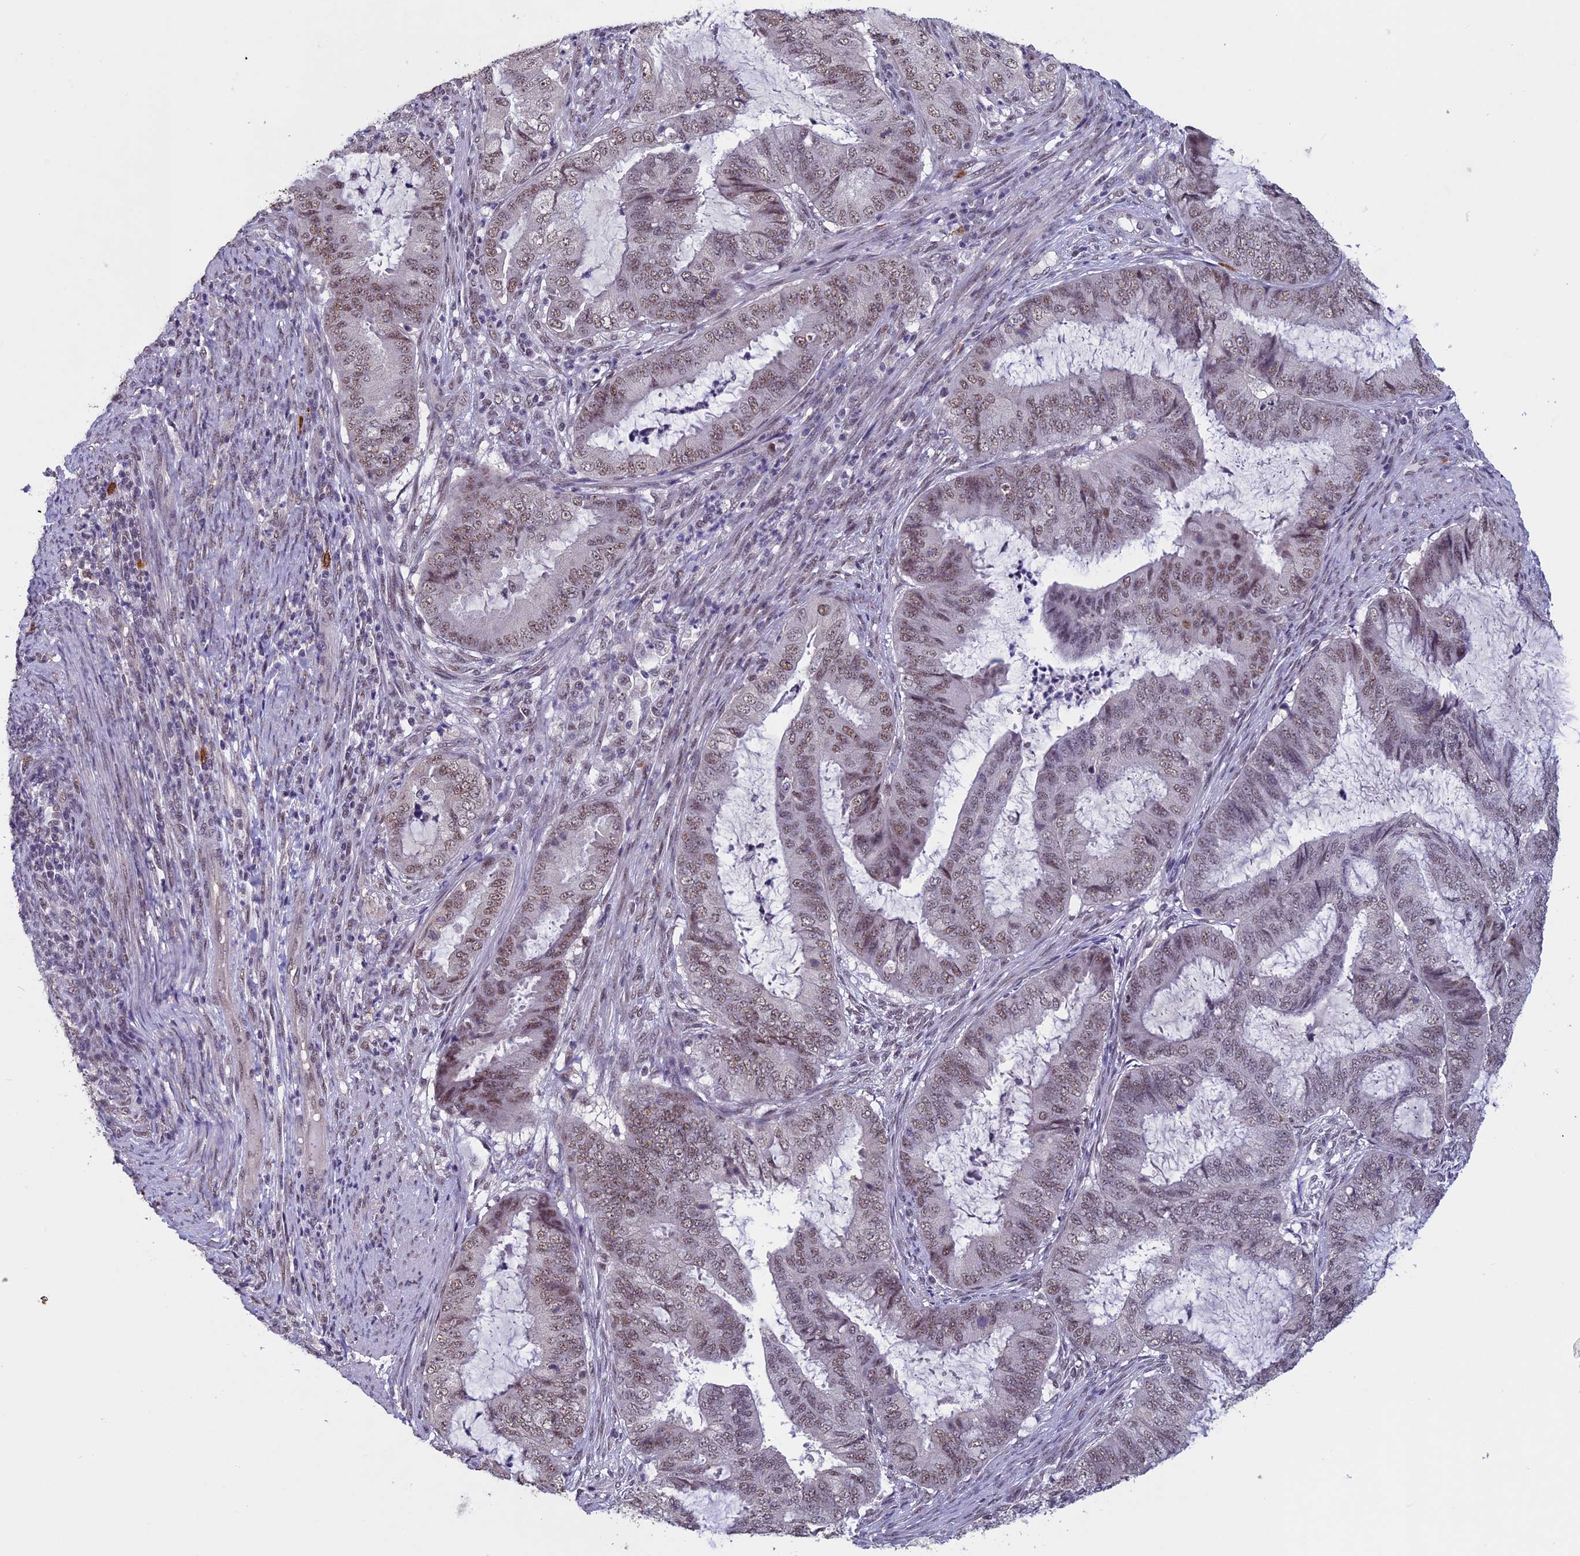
{"staining": {"intensity": "moderate", "quantity": ">75%", "location": "nuclear"}, "tissue": "endometrial cancer", "cell_type": "Tumor cells", "image_type": "cancer", "snomed": [{"axis": "morphology", "description": "Adenocarcinoma, NOS"}, {"axis": "topography", "description": "Endometrium"}], "caption": "Immunohistochemistry (IHC) (DAB) staining of human endometrial adenocarcinoma displays moderate nuclear protein staining in about >75% of tumor cells. (brown staining indicates protein expression, while blue staining denotes nuclei).", "gene": "RNF40", "patient": {"sex": "female", "age": 51}}